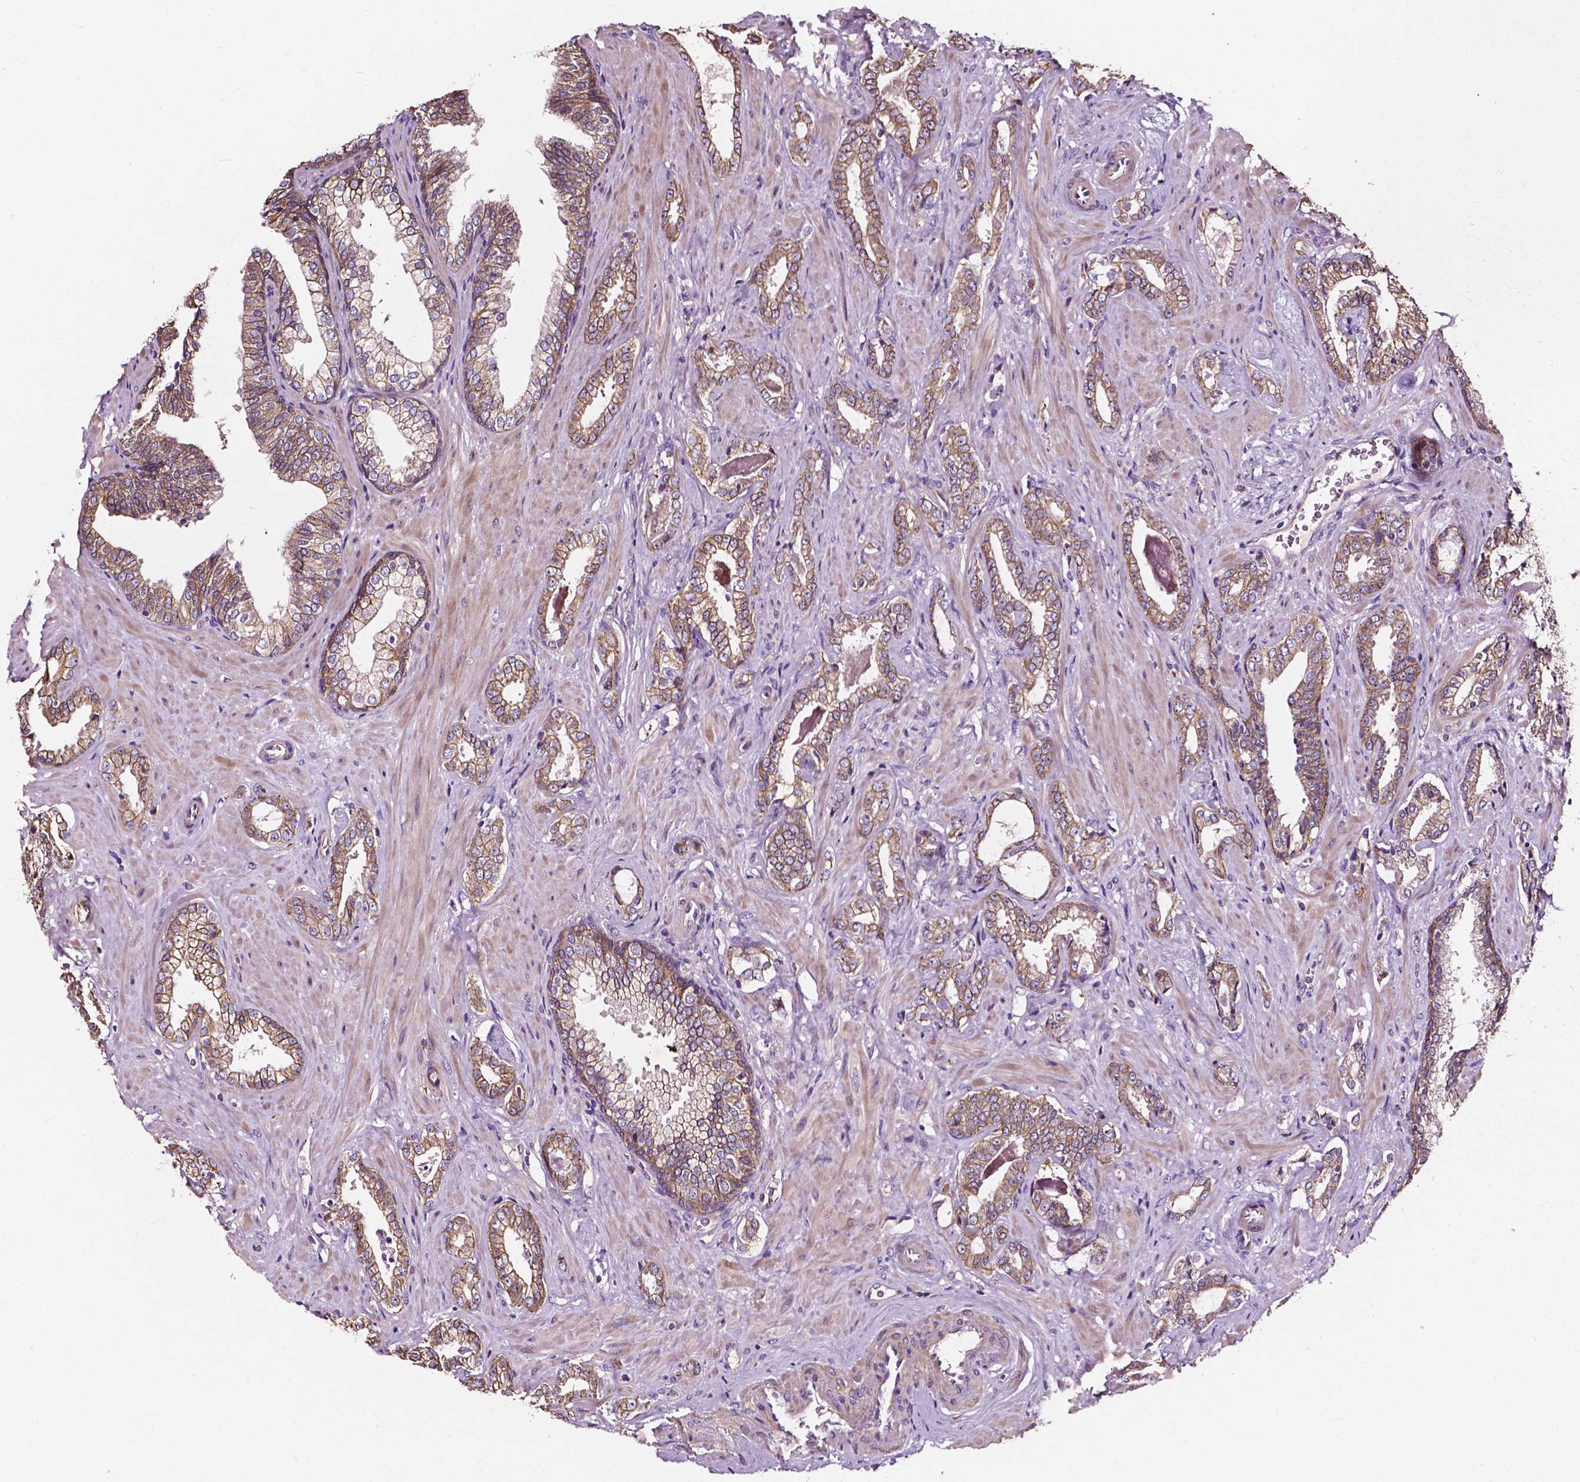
{"staining": {"intensity": "weak", "quantity": ">75%", "location": "cytoplasmic/membranous"}, "tissue": "prostate cancer", "cell_type": "Tumor cells", "image_type": "cancer", "snomed": [{"axis": "morphology", "description": "Adenocarcinoma, Low grade"}, {"axis": "topography", "description": "Prostate"}], "caption": "IHC image of neoplastic tissue: human adenocarcinoma (low-grade) (prostate) stained using immunohistochemistry (IHC) demonstrates low levels of weak protein expression localized specifically in the cytoplasmic/membranous of tumor cells, appearing as a cytoplasmic/membranous brown color.", "gene": "ATG16L1", "patient": {"sex": "male", "age": 61}}